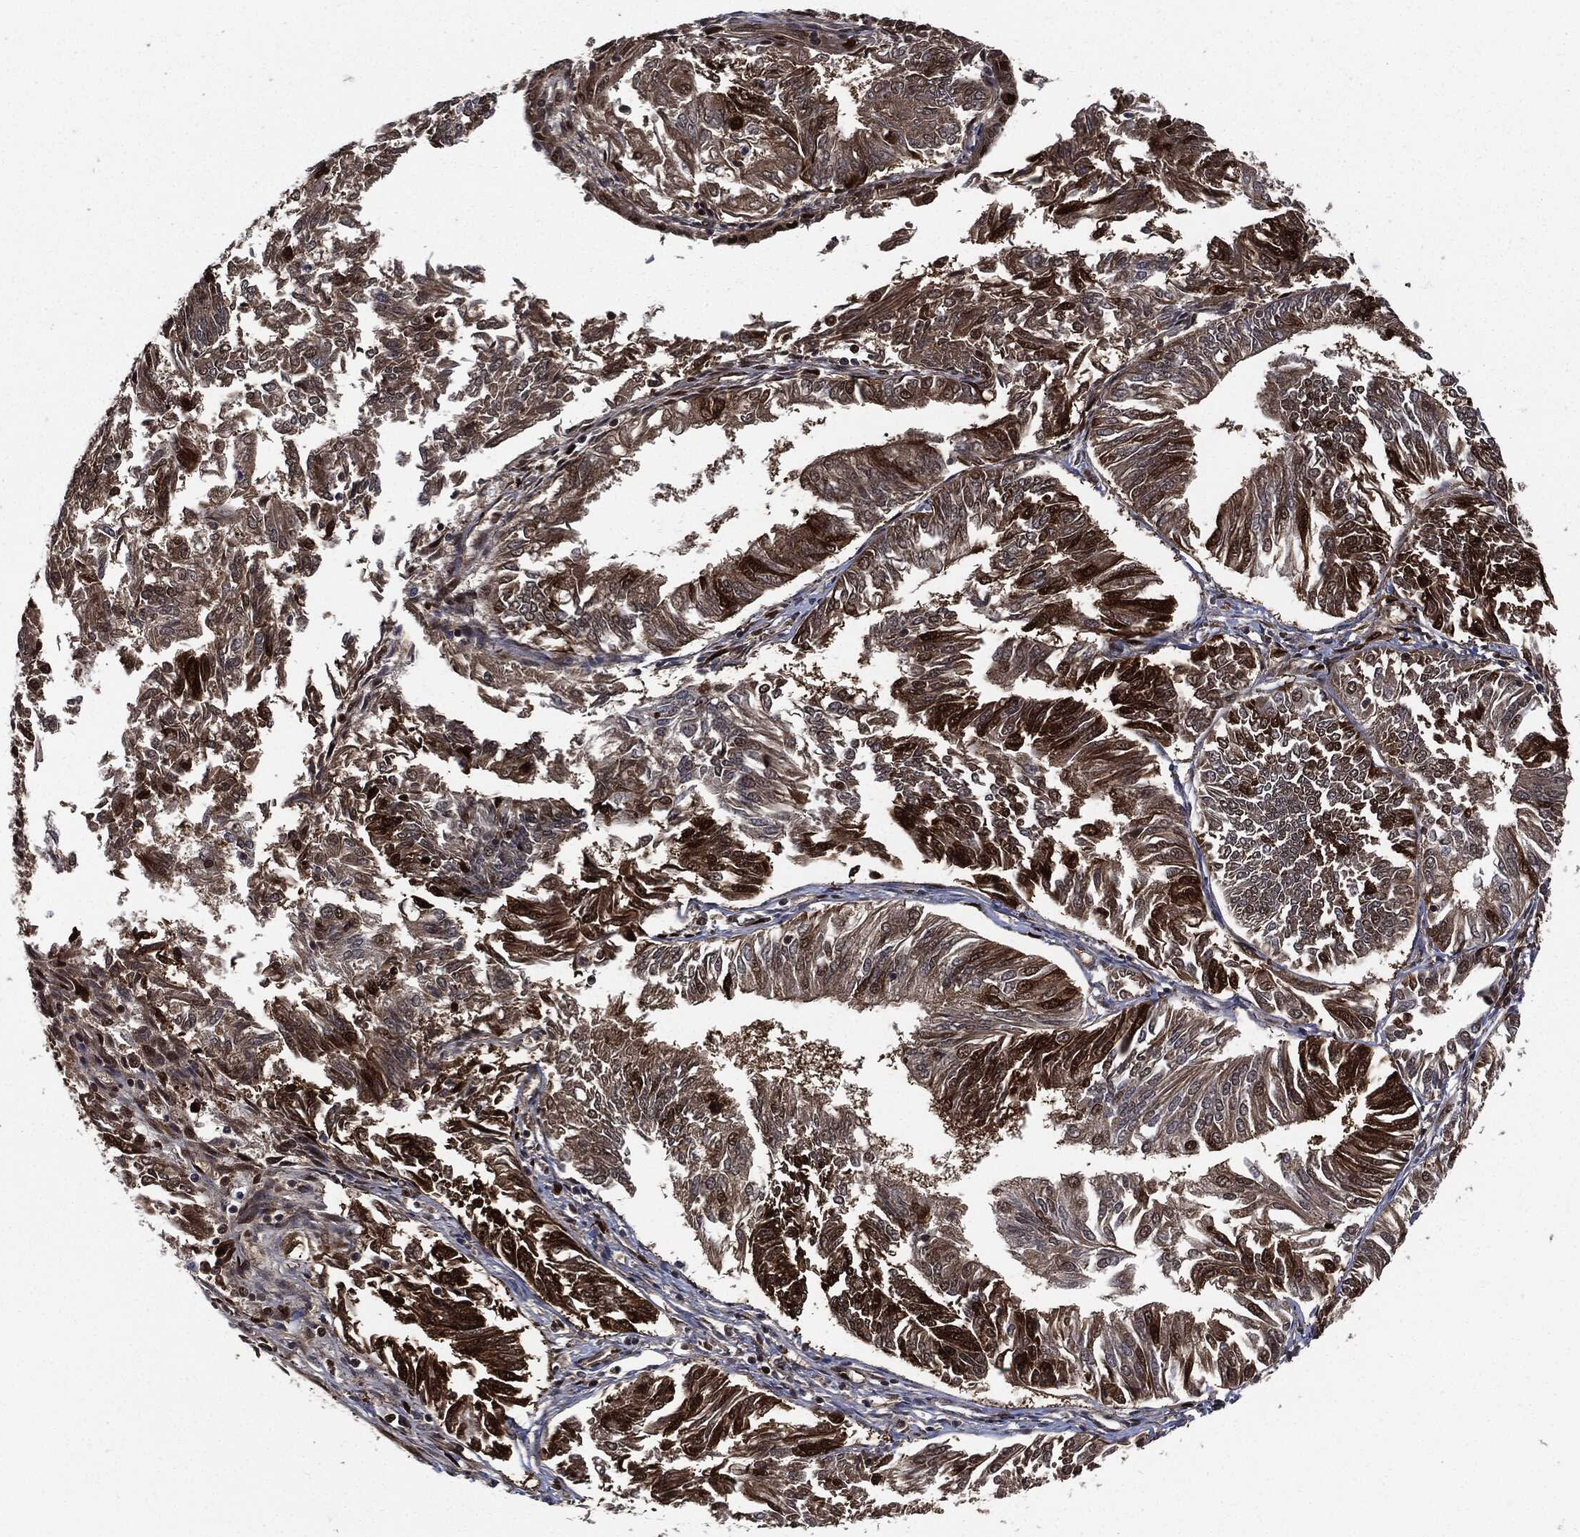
{"staining": {"intensity": "strong", "quantity": "<25%", "location": "cytoplasmic/membranous,nuclear"}, "tissue": "endometrial cancer", "cell_type": "Tumor cells", "image_type": "cancer", "snomed": [{"axis": "morphology", "description": "Adenocarcinoma, NOS"}, {"axis": "topography", "description": "Endometrium"}], "caption": "Protein expression analysis of endometrial cancer displays strong cytoplasmic/membranous and nuclear expression in about <25% of tumor cells.", "gene": "PCNA", "patient": {"sex": "female", "age": 58}}